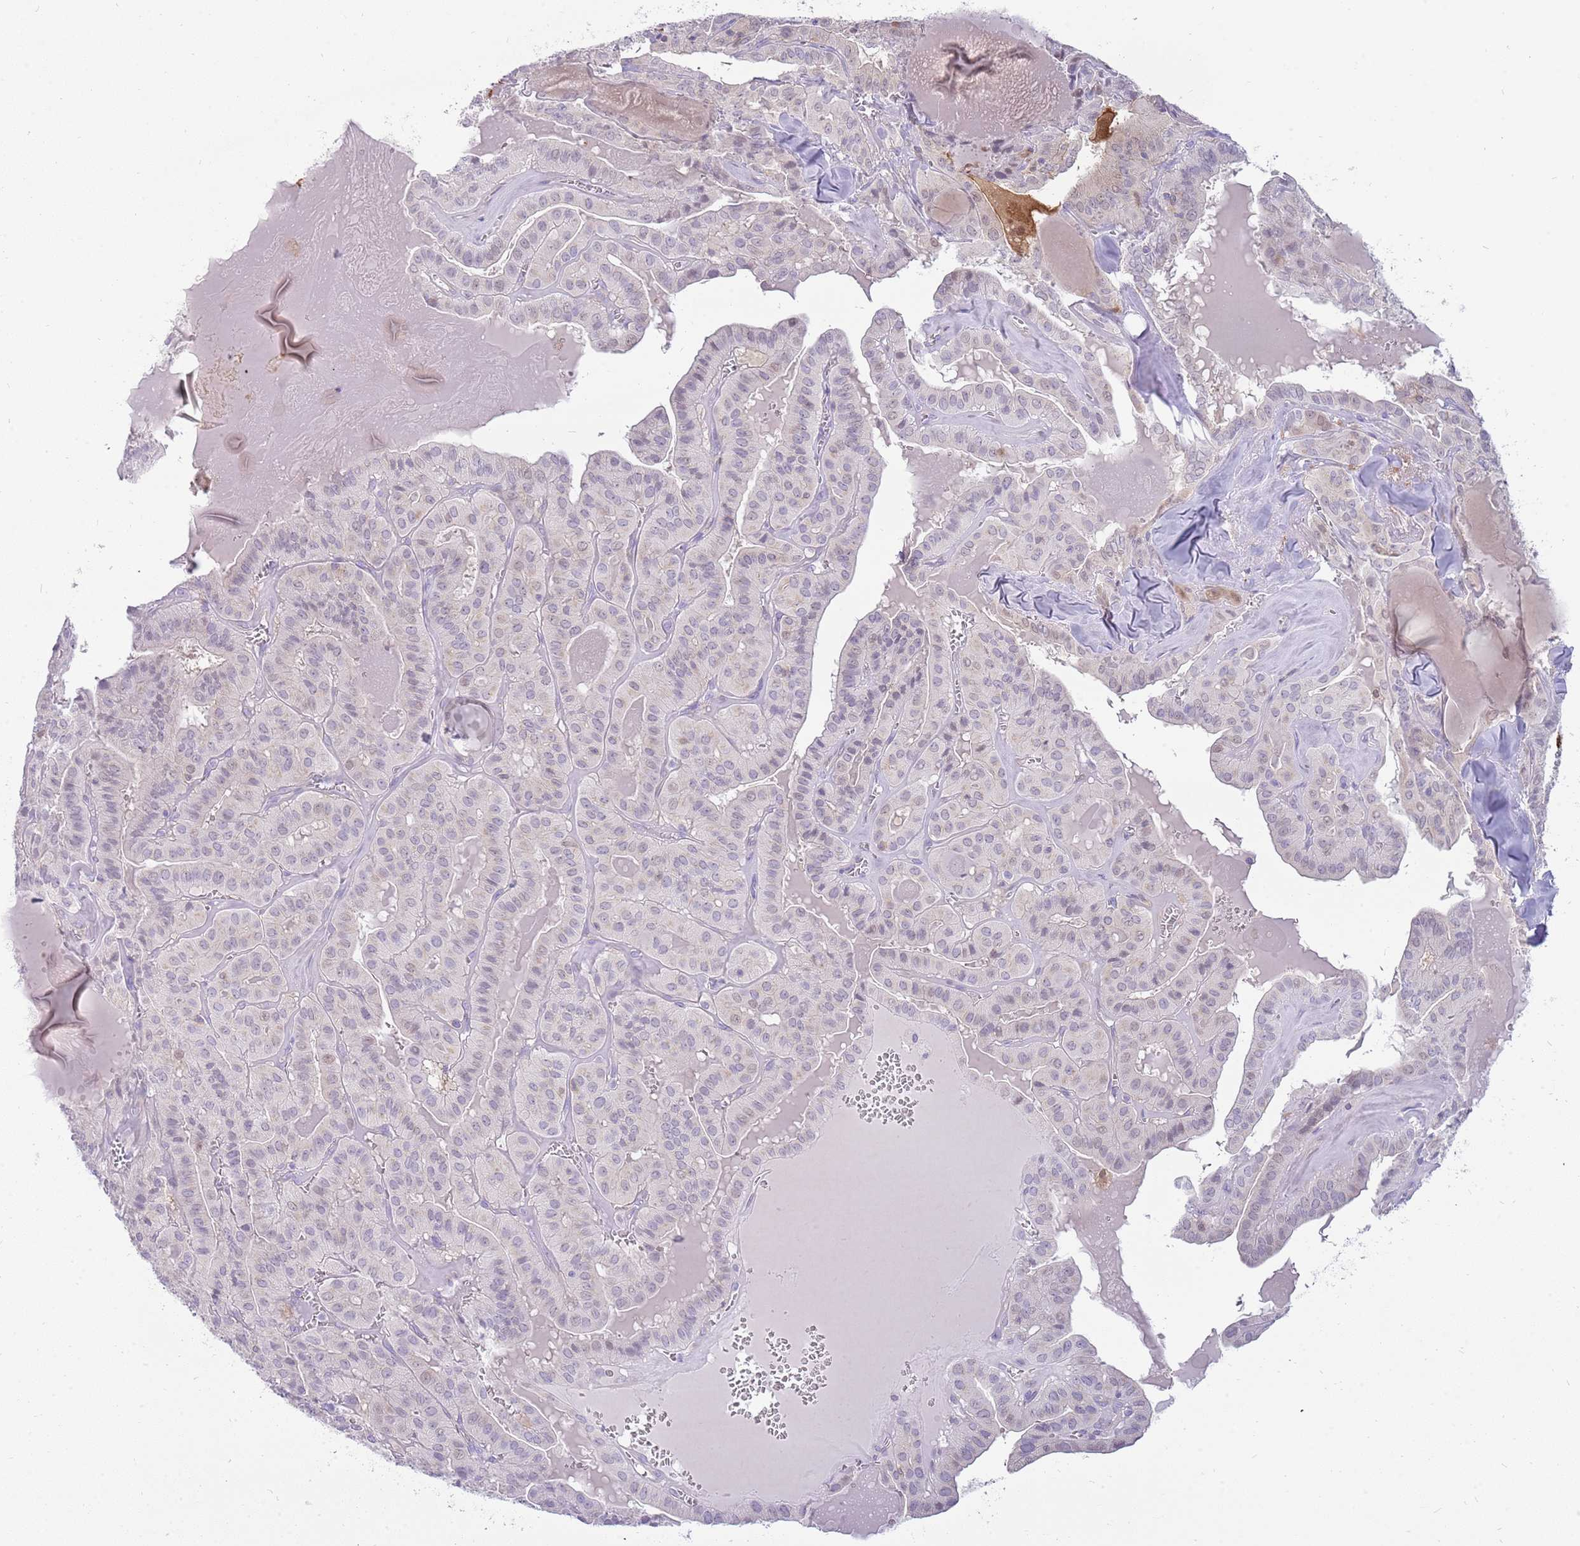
{"staining": {"intensity": "negative", "quantity": "none", "location": "none"}, "tissue": "thyroid cancer", "cell_type": "Tumor cells", "image_type": "cancer", "snomed": [{"axis": "morphology", "description": "Papillary adenocarcinoma, NOS"}, {"axis": "topography", "description": "Thyroid gland"}], "caption": "The immunohistochemistry micrograph has no significant expression in tumor cells of papillary adenocarcinoma (thyroid) tissue. Brightfield microscopy of IHC stained with DAB (3,3'-diaminobenzidine) (brown) and hematoxylin (blue), captured at high magnification.", "gene": "DIPK1C", "patient": {"sex": "male", "age": 52}}